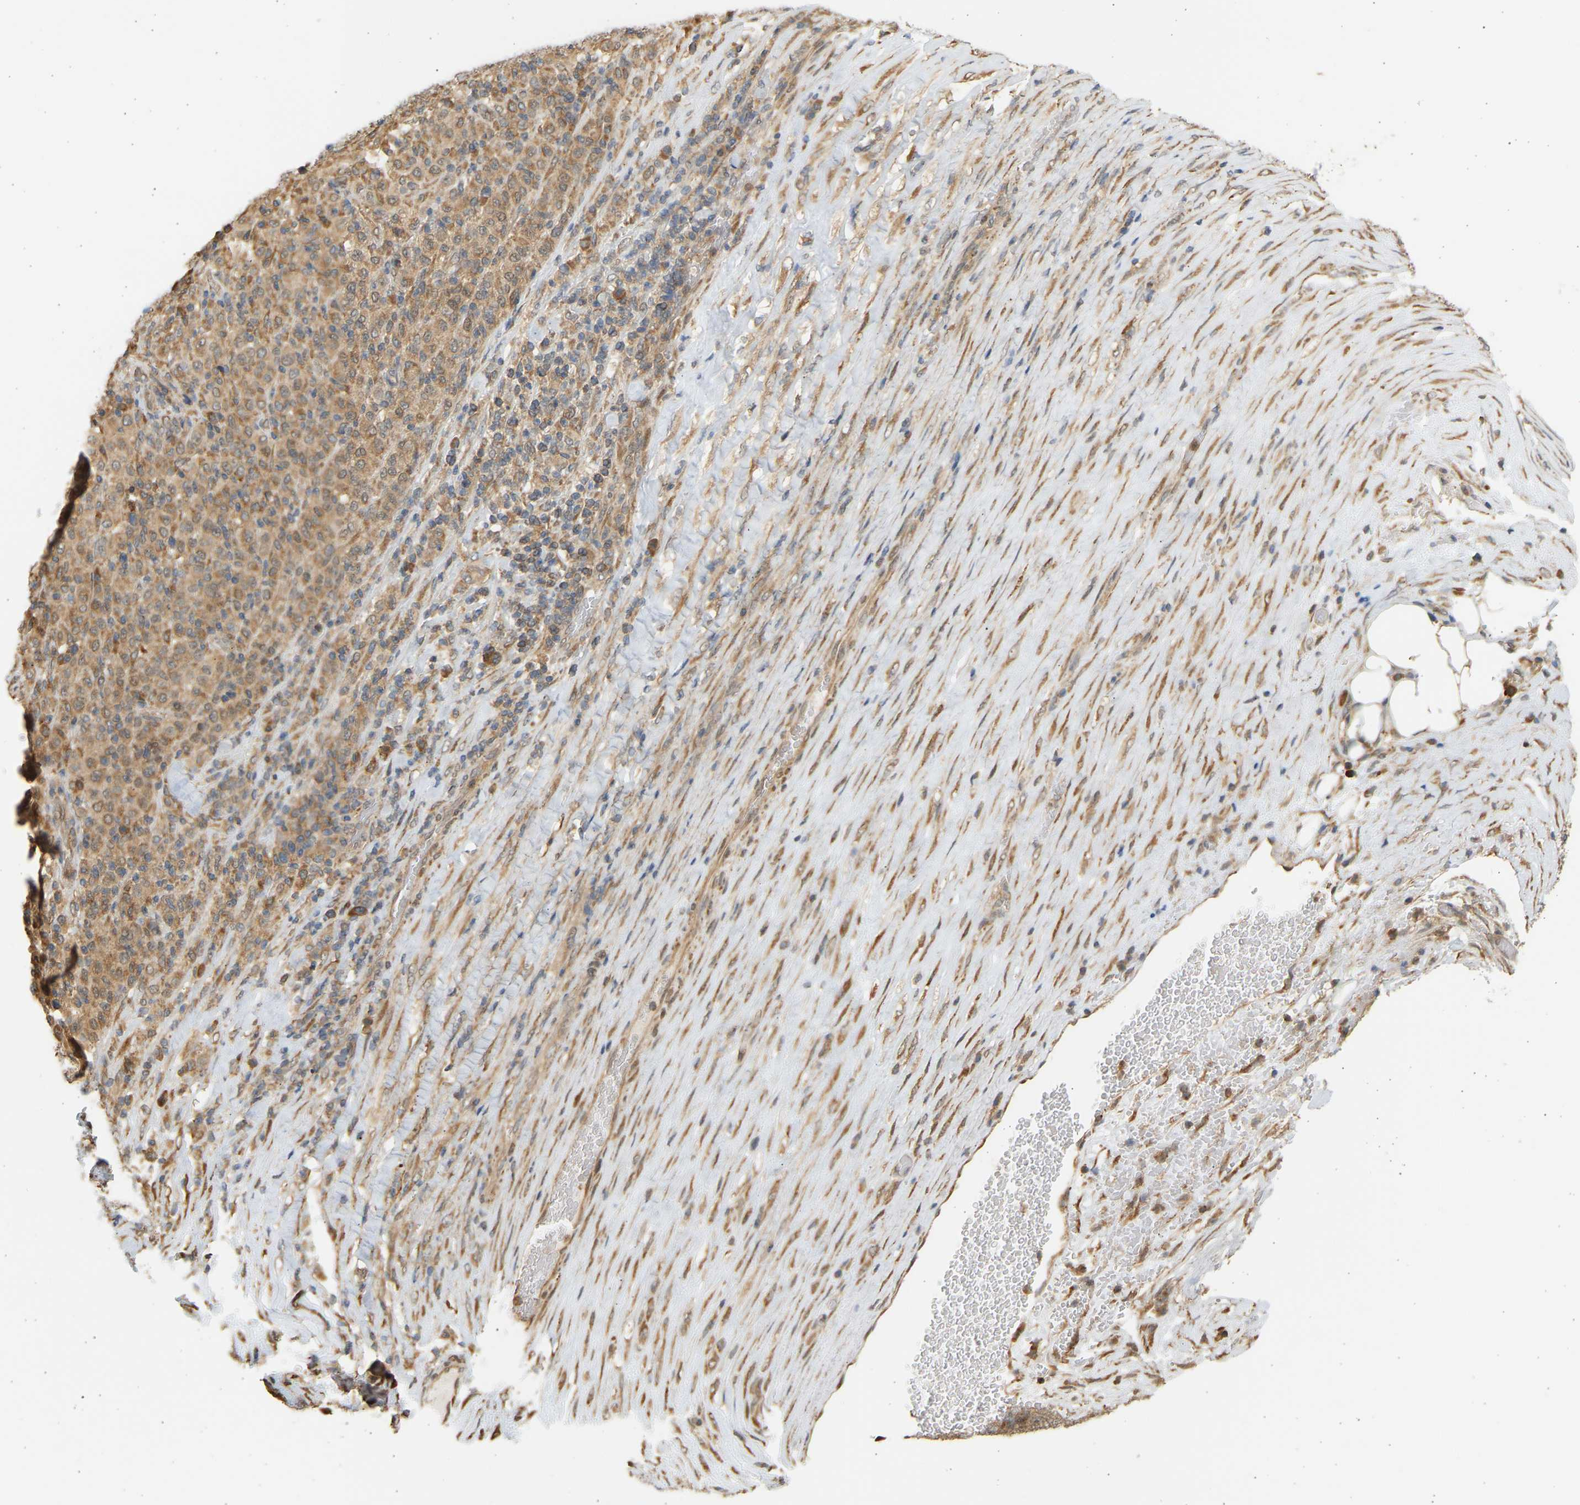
{"staining": {"intensity": "moderate", "quantity": ">75%", "location": "cytoplasmic/membranous"}, "tissue": "melanoma", "cell_type": "Tumor cells", "image_type": "cancer", "snomed": [{"axis": "morphology", "description": "Malignant melanoma, Metastatic site"}, {"axis": "topography", "description": "Pancreas"}], "caption": "Malignant melanoma (metastatic site) stained with immunohistochemistry (IHC) displays moderate cytoplasmic/membranous positivity in about >75% of tumor cells. (DAB = brown stain, brightfield microscopy at high magnification).", "gene": "B4GALT6", "patient": {"sex": "female", "age": 30}}